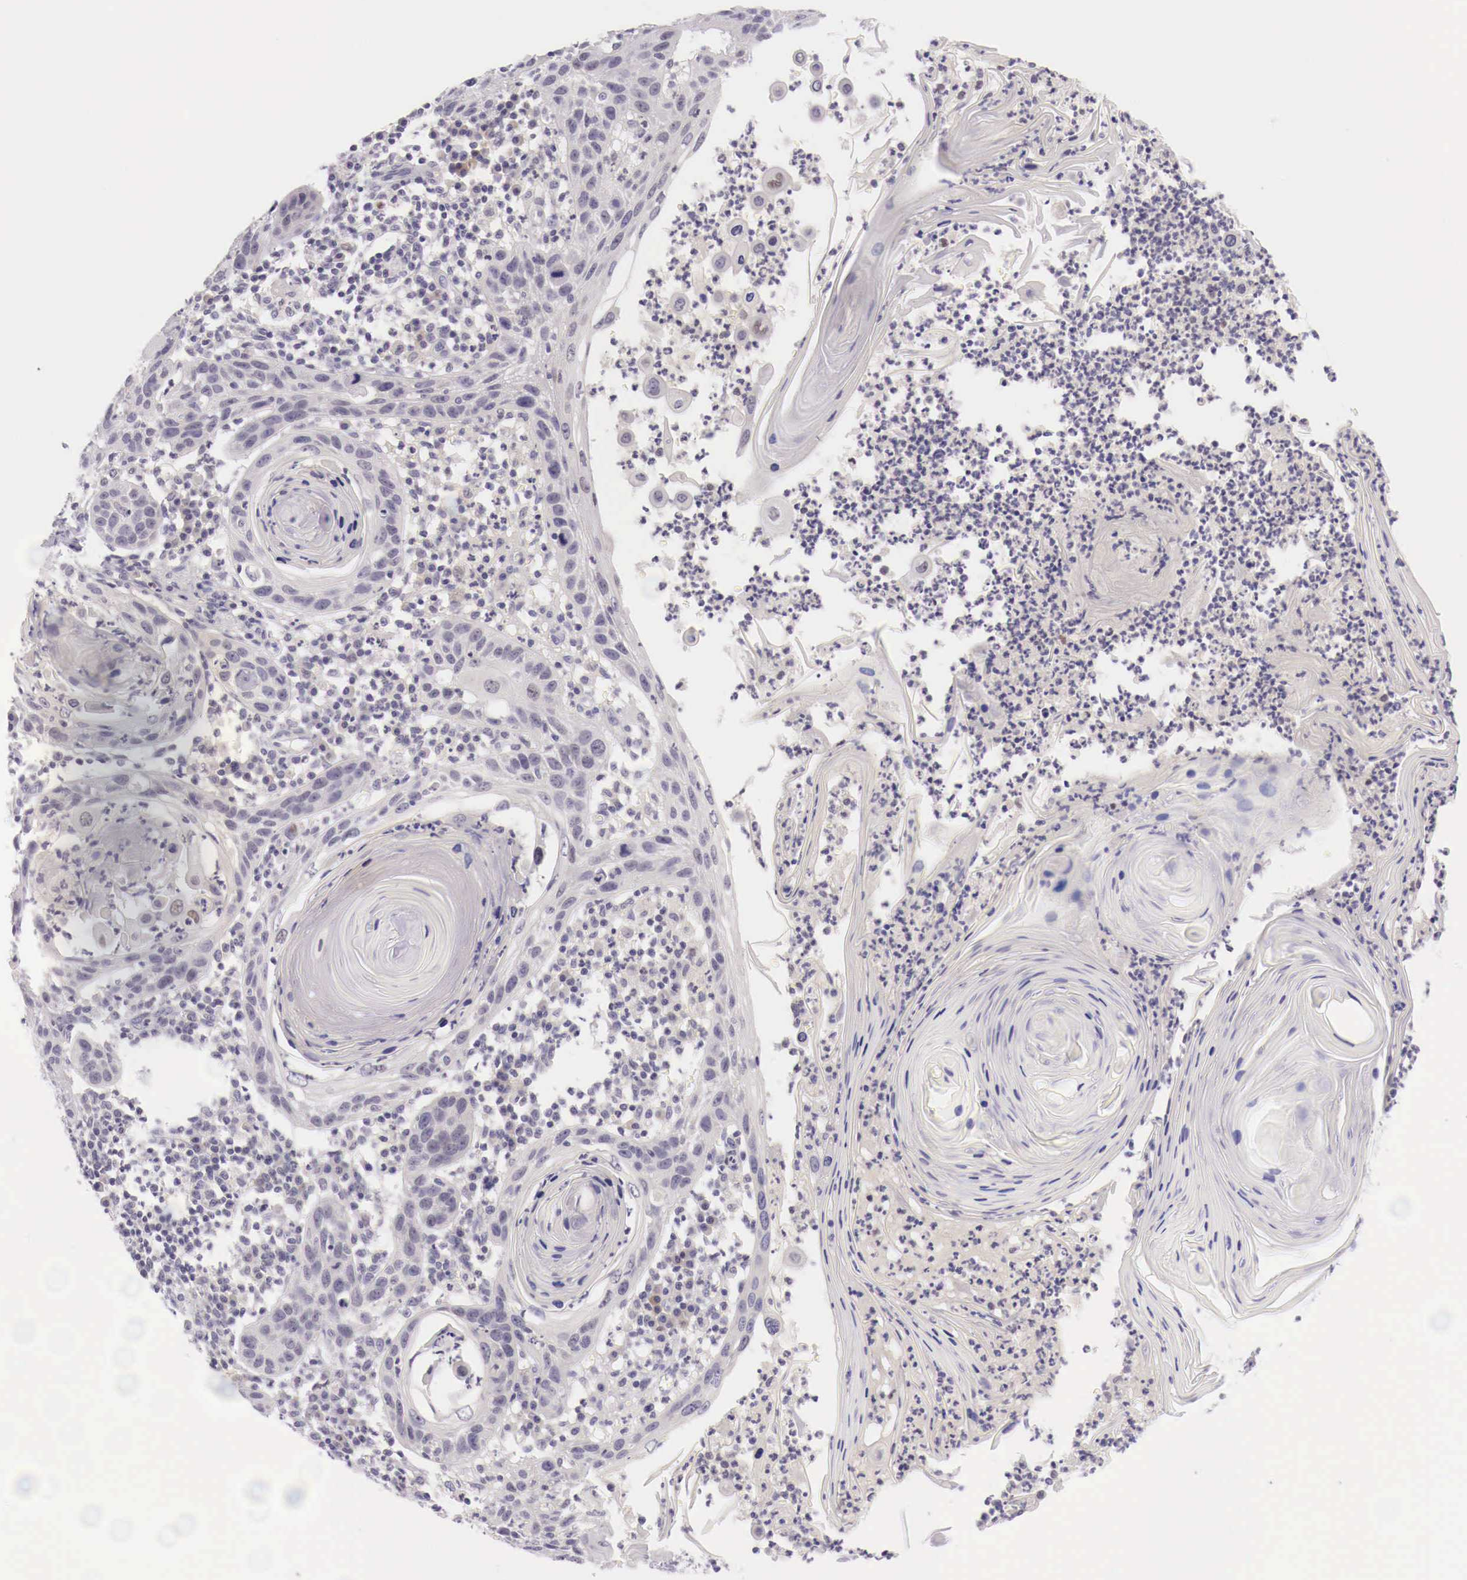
{"staining": {"intensity": "negative", "quantity": "none", "location": "none"}, "tissue": "skin cancer", "cell_type": "Tumor cells", "image_type": "cancer", "snomed": [{"axis": "morphology", "description": "Squamous cell carcinoma, NOS"}, {"axis": "topography", "description": "Skin"}], "caption": "Squamous cell carcinoma (skin) stained for a protein using immunohistochemistry reveals no expression tumor cells.", "gene": "BCL6", "patient": {"sex": "female", "age": 74}}